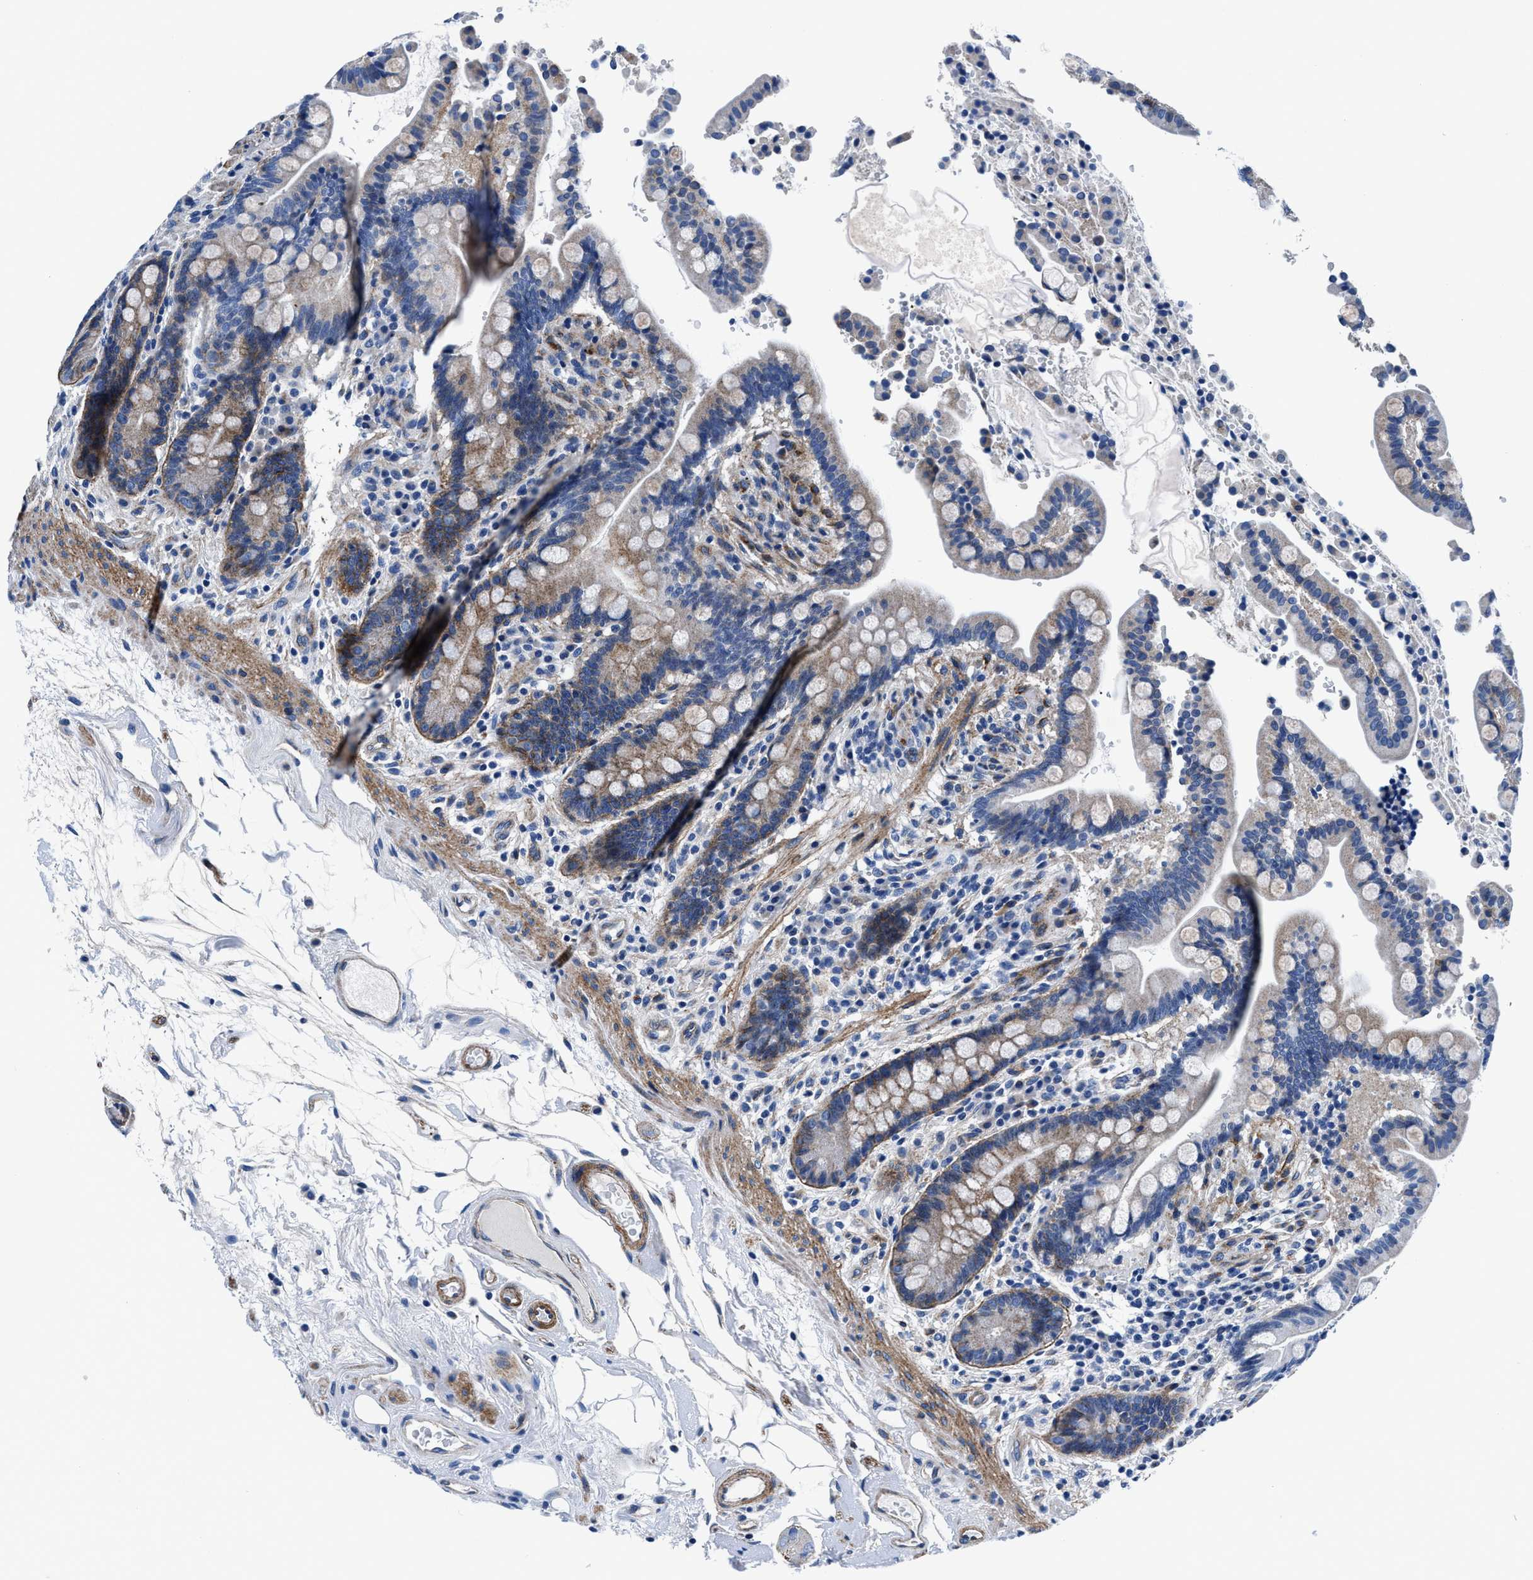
{"staining": {"intensity": "weak", "quantity": ">75%", "location": "cytoplasmic/membranous"}, "tissue": "colon", "cell_type": "Endothelial cells", "image_type": "normal", "snomed": [{"axis": "morphology", "description": "Normal tissue, NOS"}, {"axis": "topography", "description": "Colon"}], "caption": "Weak cytoplasmic/membranous staining for a protein is present in about >75% of endothelial cells of normal colon using immunohistochemistry.", "gene": "DAG1", "patient": {"sex": "male", "age": 73}}